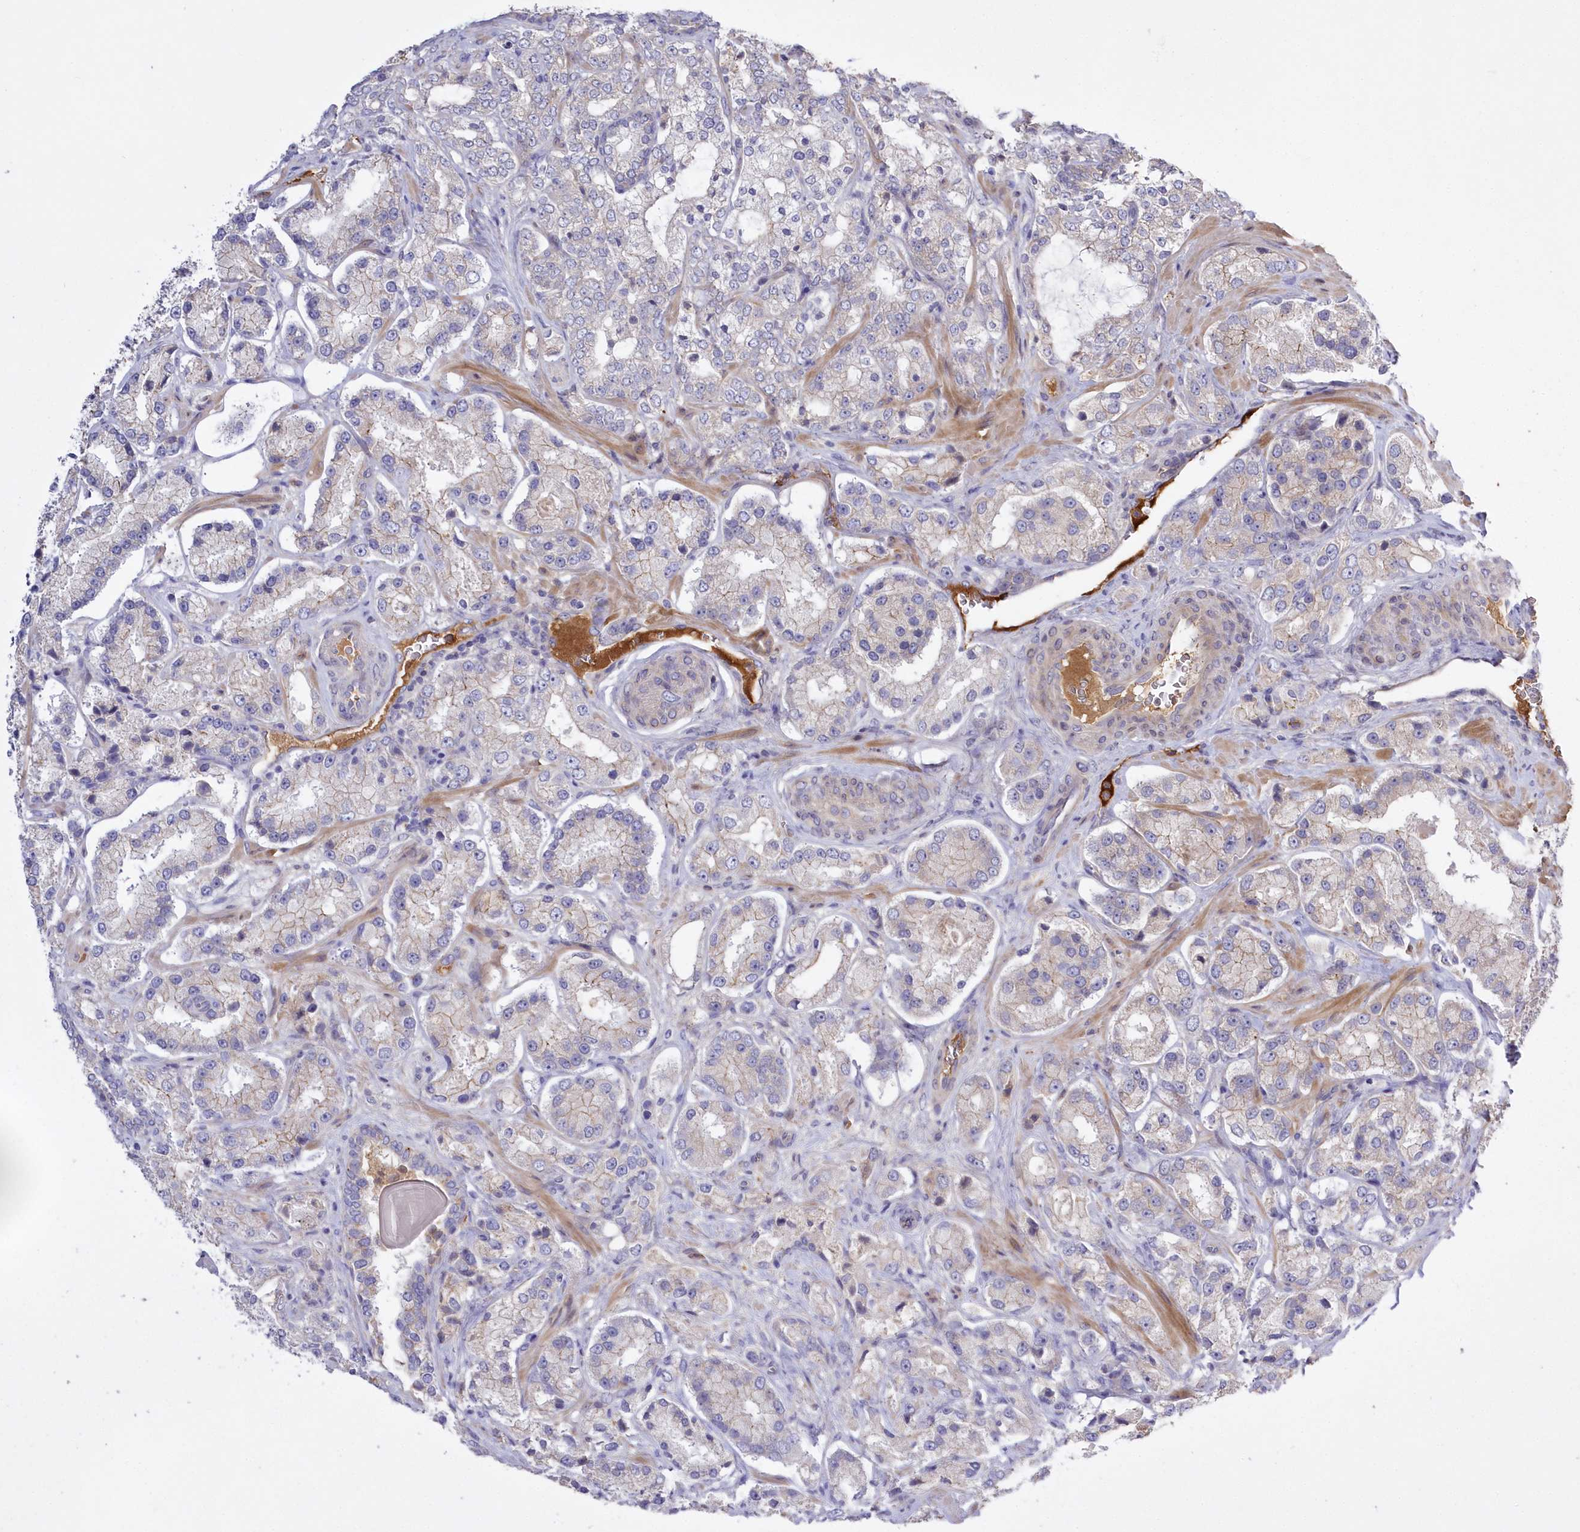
{"staining": {"intensity": "negative", "quantity": "none", "location": "none"}, "tissue": "prostate cancer", "cell_type": "Tumor cells", "image_type": "cancer", "snomed": [{"axis": "morphology", "description": "Adenocarcinoma, High grade"}, {"axis": "topography", "description": "Prostate"}], "caption": "This is an immunohistochemistry (IHC) photomicrograph of prostate high-grade adenocarcinoma. There is no positivity in tumor cells.", "gene": "WBP1L", "patient": {"sex": "male", "age": 64}}